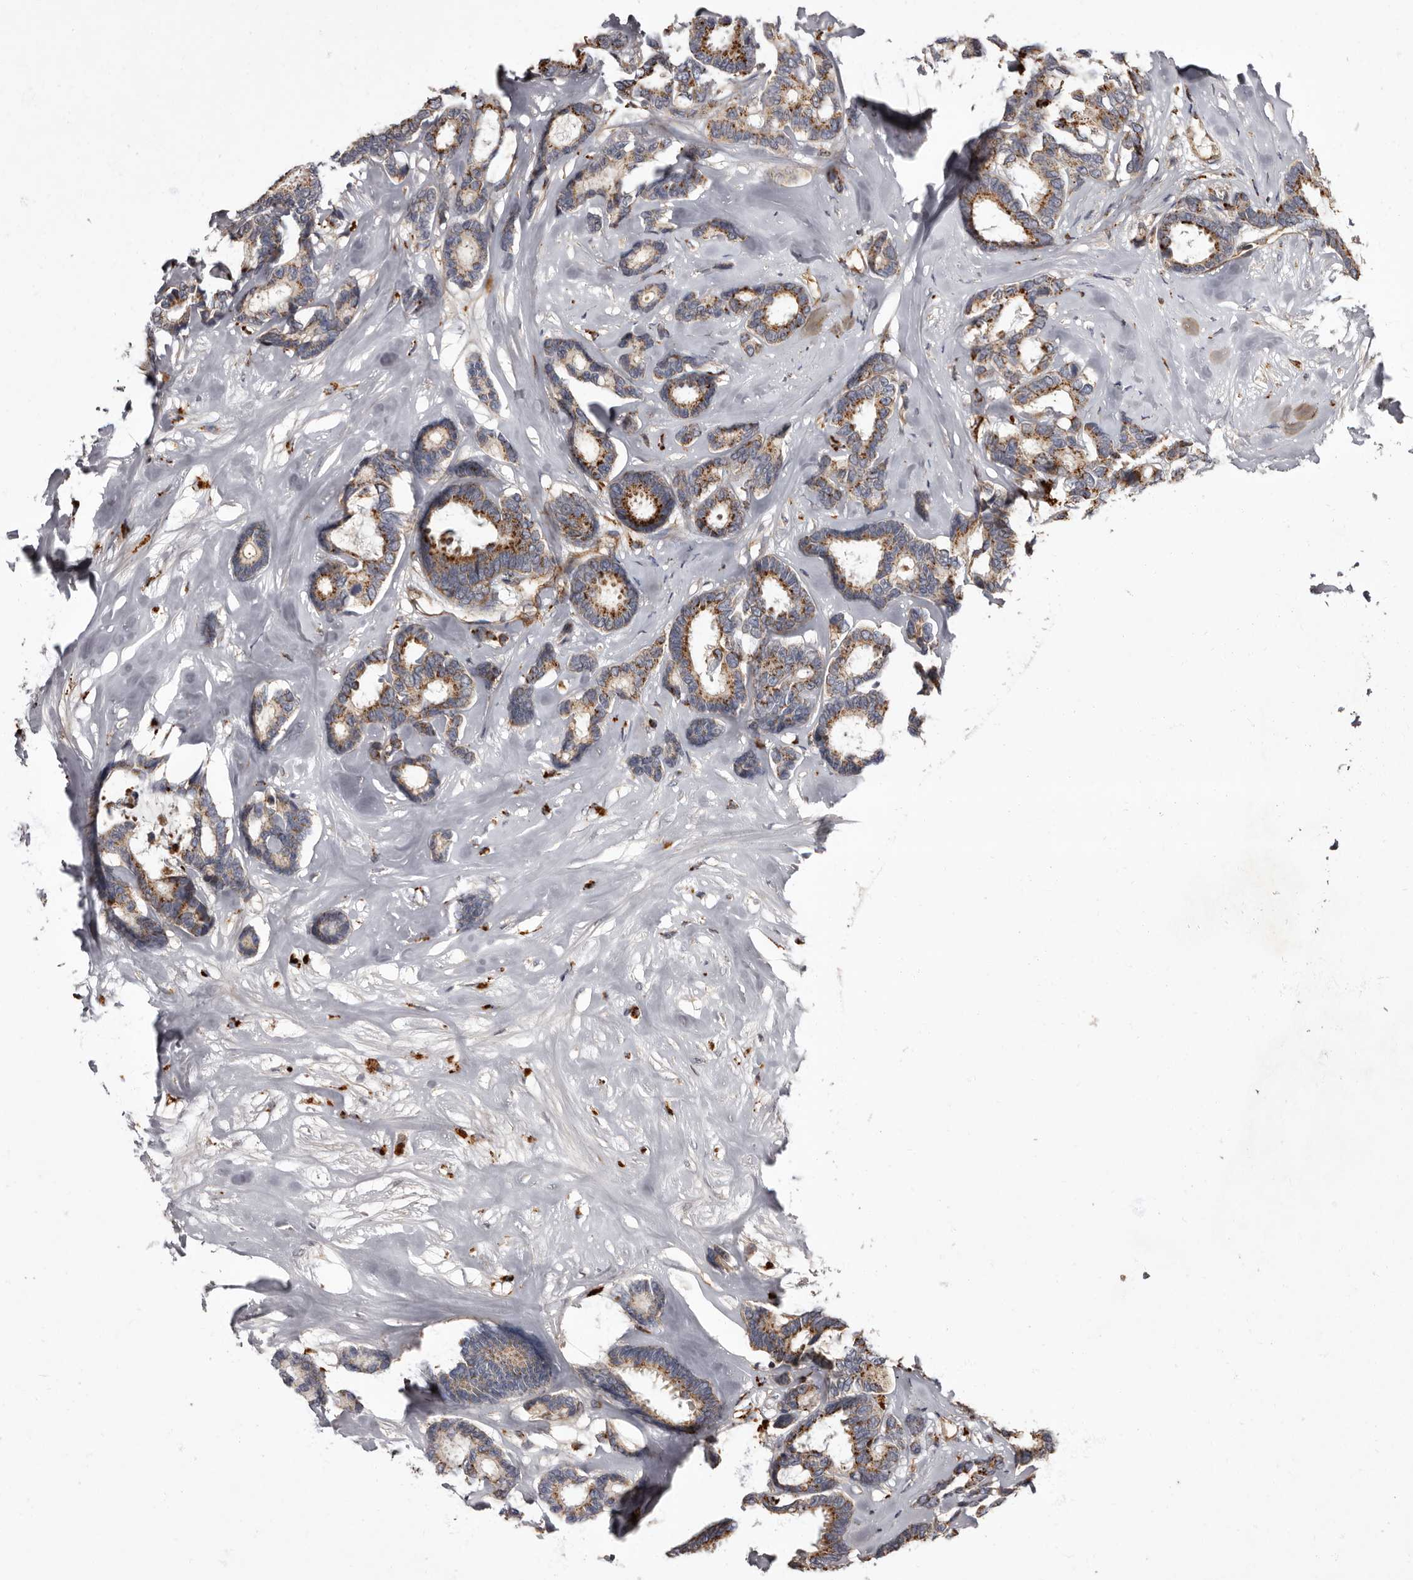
{"staining": {"intensity": "moderate", "quantity": ">75%", "location": "cytoplasmic/membranous"}, "tissue": "breast cancer", "cell_type": "Tumor cells", "image_type": "cancer", "snomed": [{"axis": "morphology", "description": "Duct carcinoma"}, {"axis": "topography", "description": "Breast"}], "caption": "About >75% of tumor cells in human breast infiltrating ductal carcinoma show moderate cytoplasmic/membranous protein staining as visualized by brown immunohistochemical staining.", "gene": "ADCY2", "patient": {"sex": "female", "age": 87}}